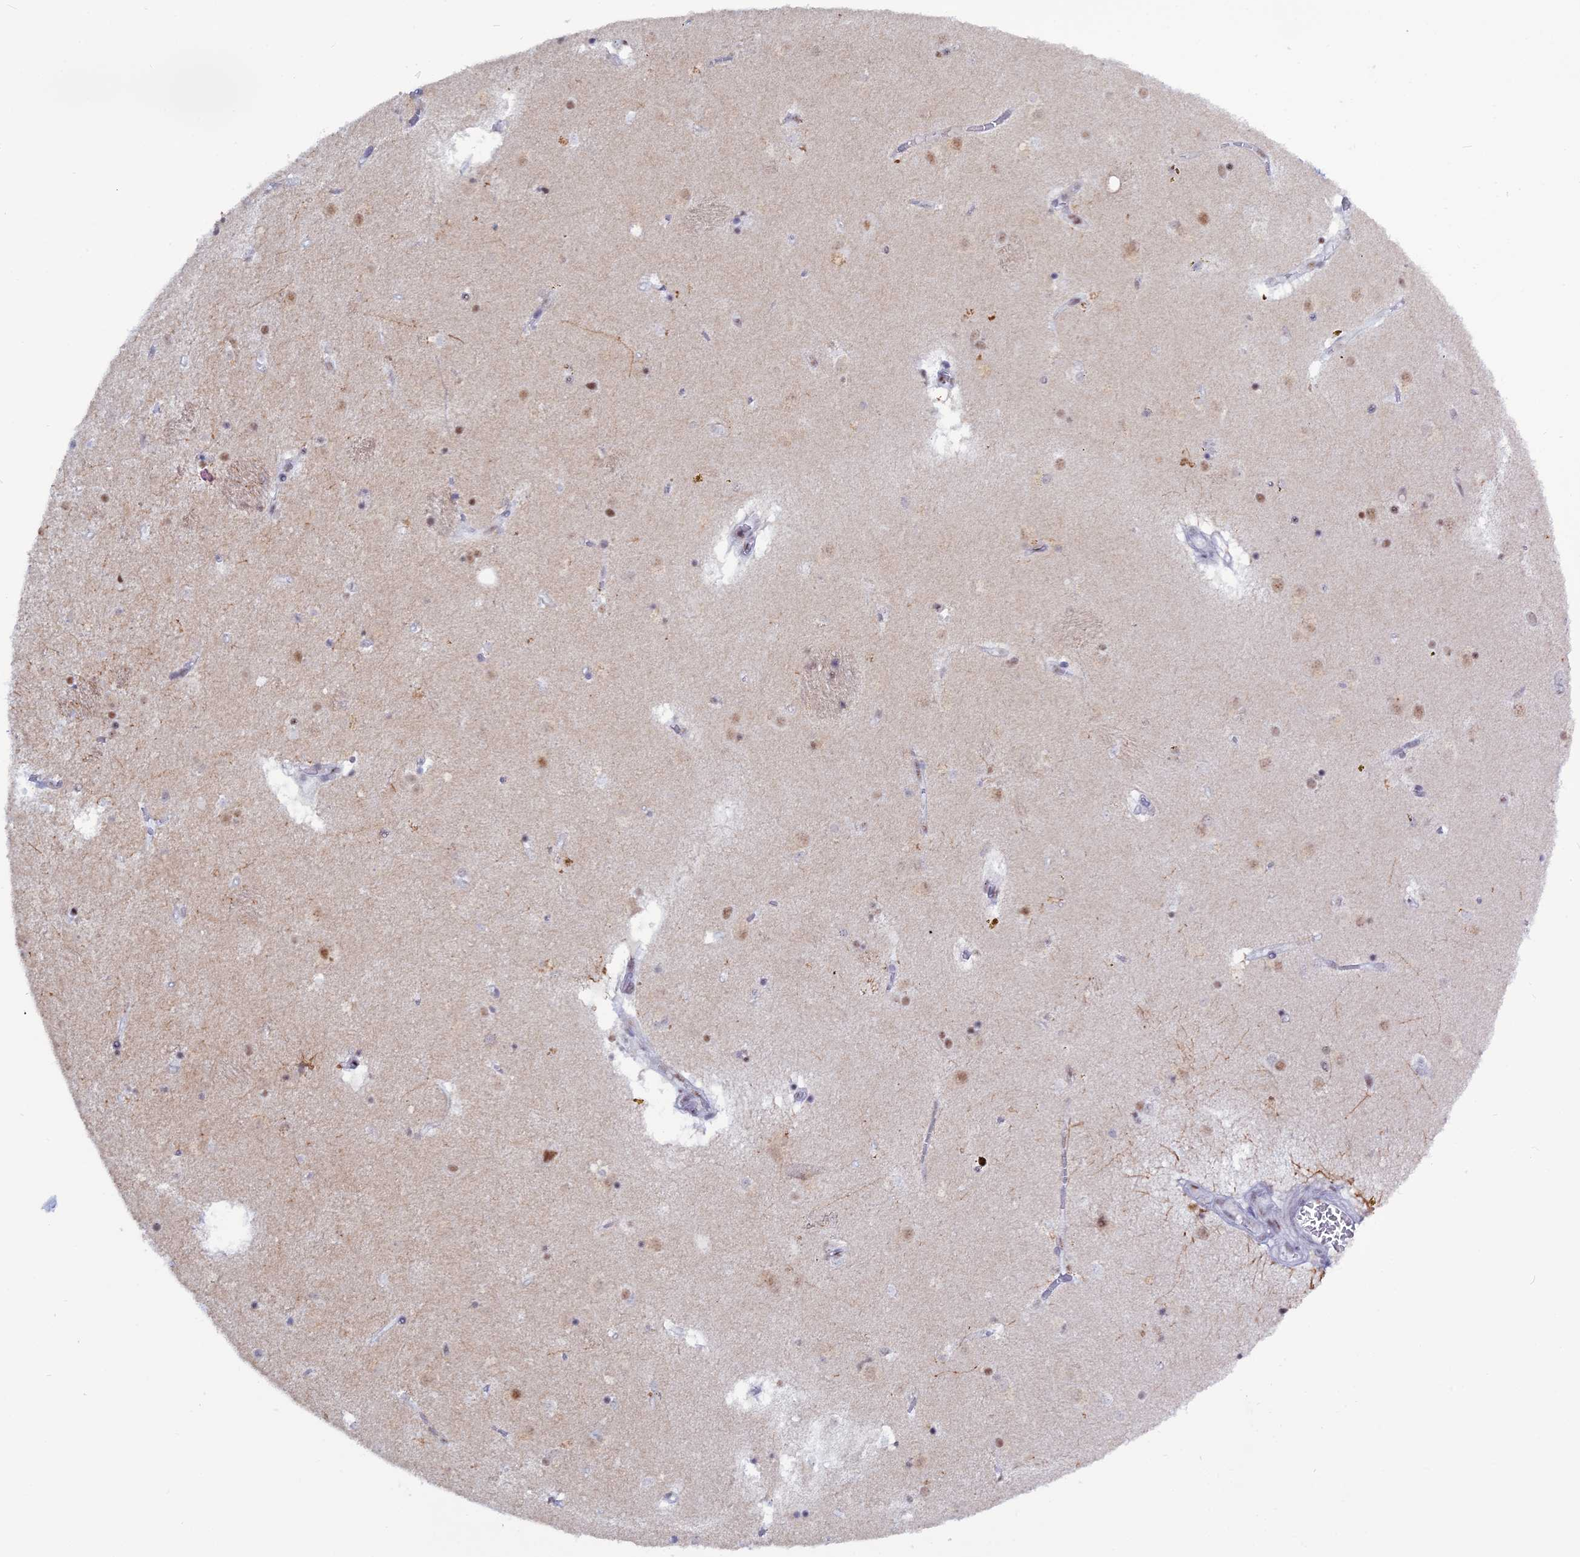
{"staining": {"intensity": "moderate", "quantity": "<25%", "location": "nuclear"}, "tissue": "caudate", "cell_type": "Glial cells", "image_type": "normal", "snomed": [{"axis": "morphology", "description": "Normal tissue, NOS"}, {"axis": "topography", "description": "Lateral ventricle wall"}], "caption": "A brown stain labels moderate nuclear positivity of a protein in glial cells of unremarkable human caudate. Using DAB (brown) and hematoxylin (blue) stains, captured at high magnification using brightfield microscopy.", "gene": "NOL4L", "patient": {"sex": "male", "age": 70}}